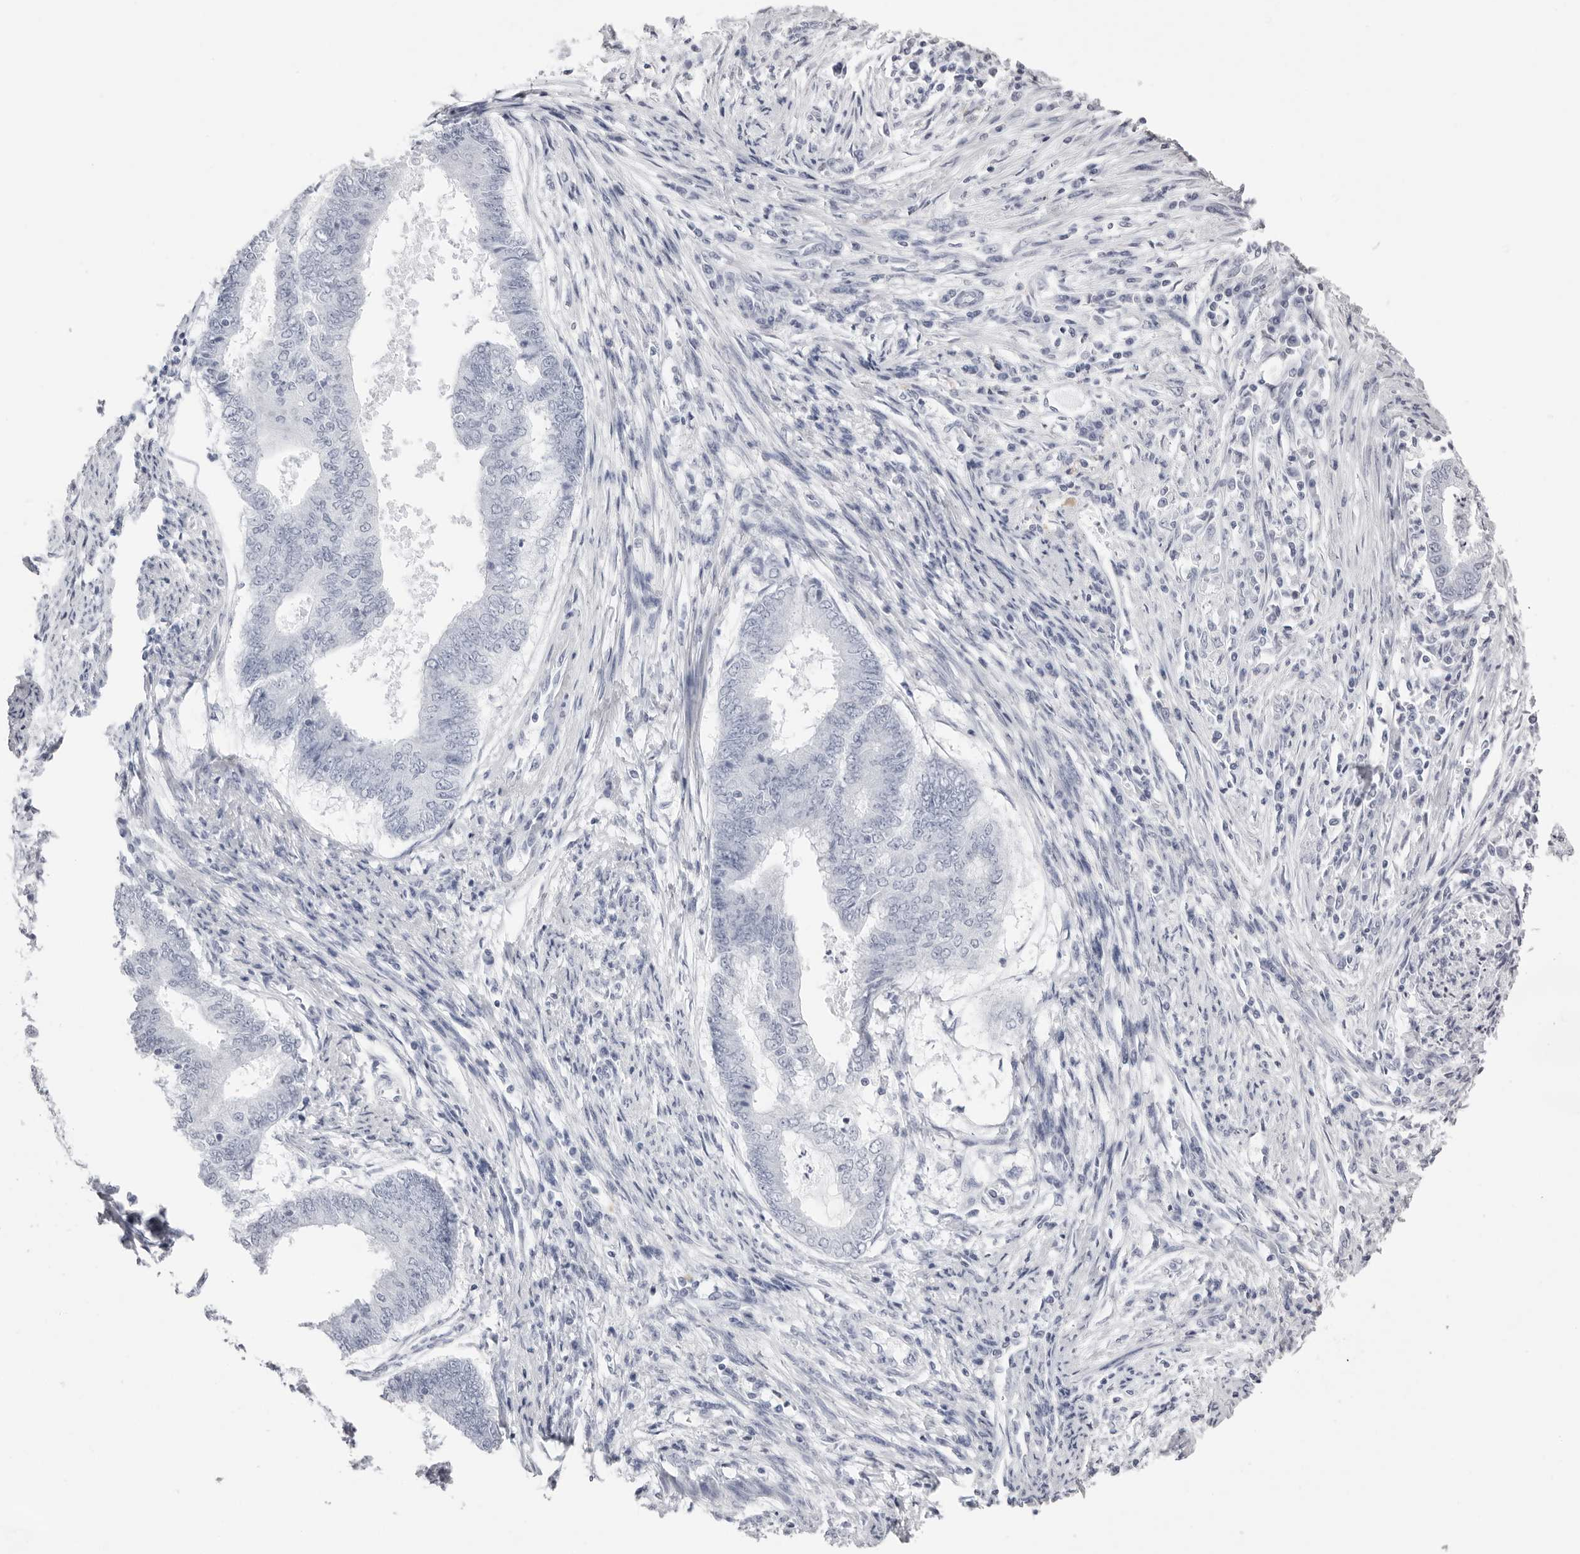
{"staining": {"intensity": "negative", "quantity": "none", "location": "none"}, "tissue": "endometrial cancer", "cell_type": "Tumor cells", "image_type": "cancer", "snomed": [{"axis": "morphology", "description": "Polyp, NOS"}, {"axis": "morphology", "description": "Adenocarcinoma, NOS"}, {"axis": "morphology", "description": "Adenoma, NOS"}, {"axis": "topography", "description": "Endometrium"}], "caption": "Tumor cells show no significant positivity in endometrial adenoma.", "gene": "RHO", "patient": {"sex": "female", "age": 79}}